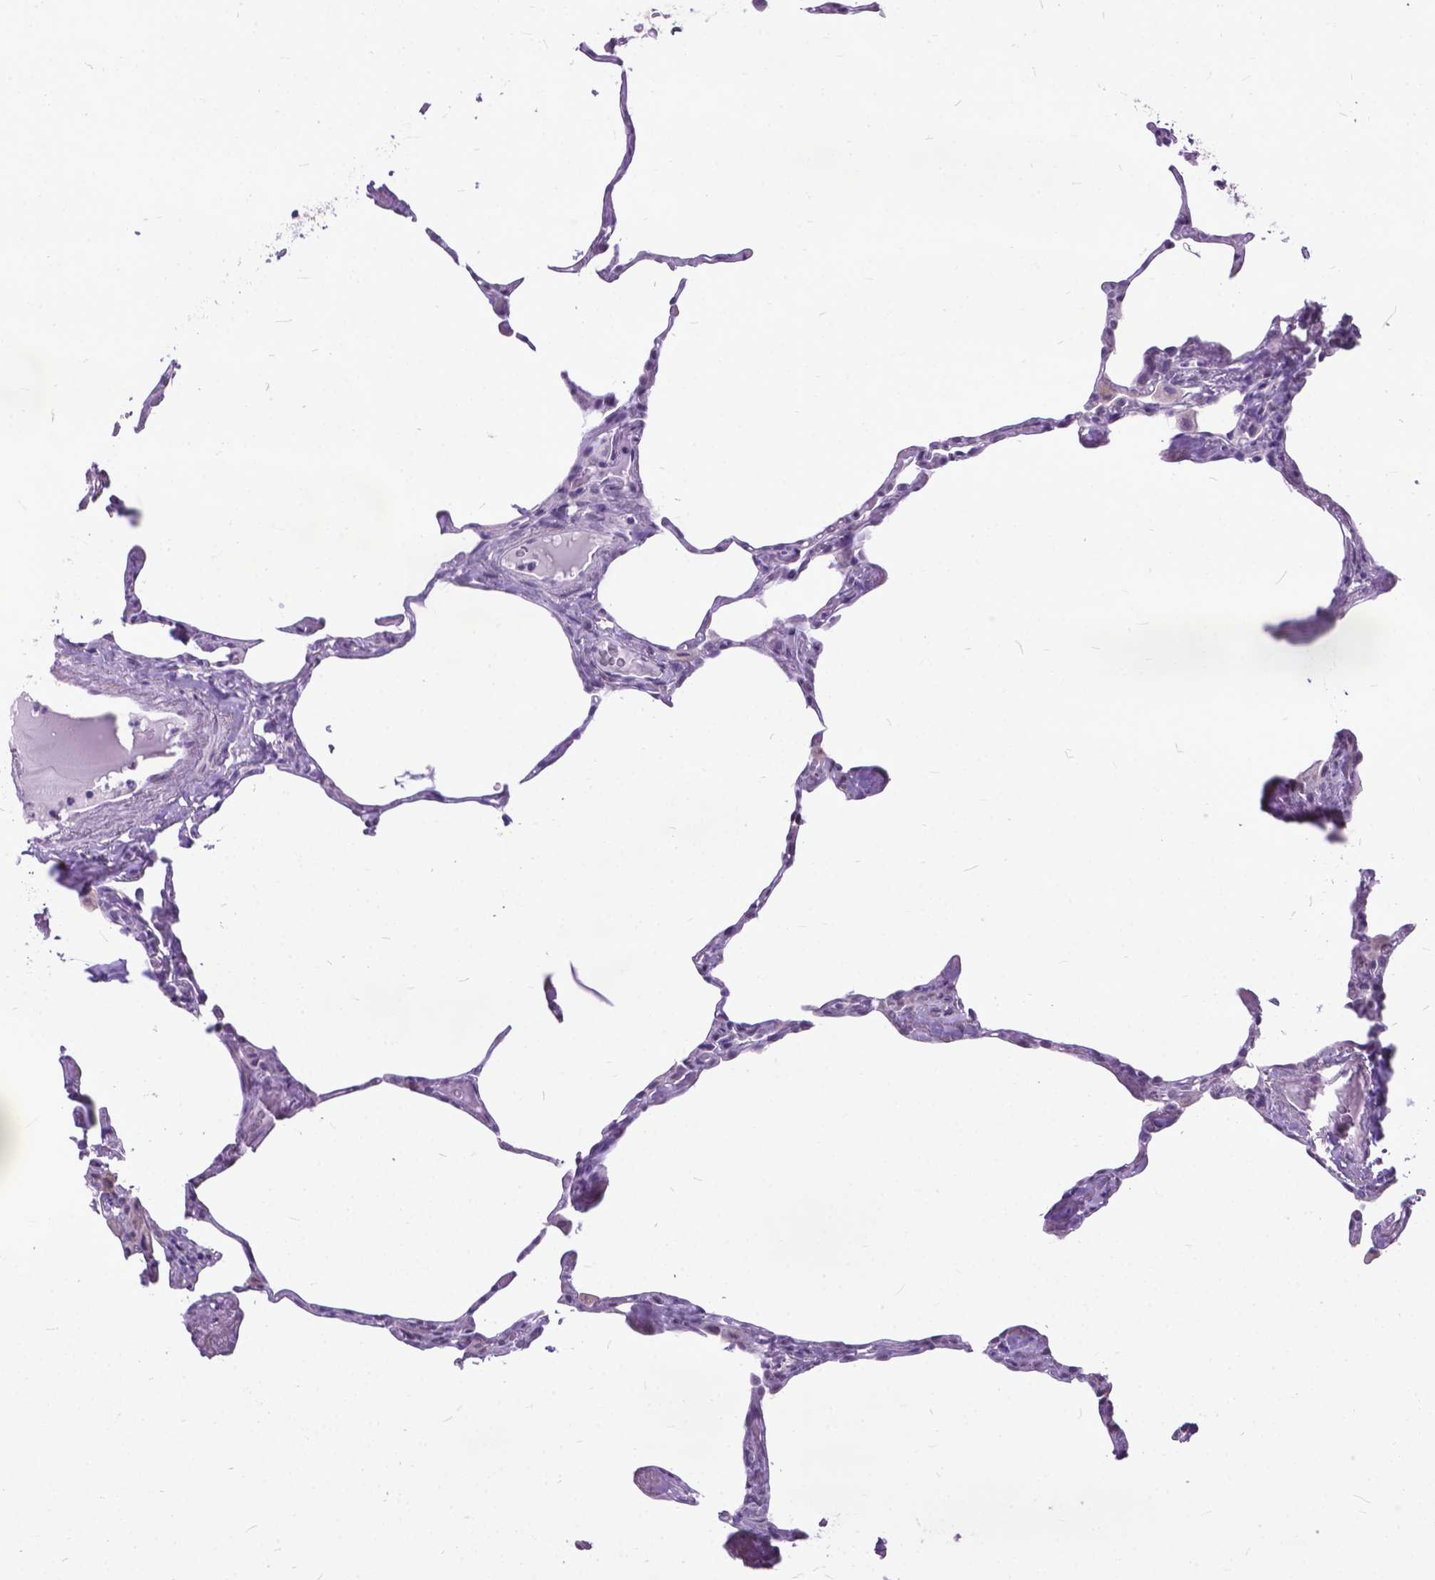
{"staining": {"intensity": "negative", "quantity": "none", "location": "none"}, "tissue": "lung", "cell_type": "Alveolar cells", "image_type": "normal", "snomed": [{"axis": "morphology", "description": "Normal tissue, NOS"}, {"axis": "topography", "description": "Lung"}], "caption": "Alveolar cells show no significant positivity in normal lung. (Stains: DAB immunohistochemistry with hematoxylin counter stain, Microscopy: brightfield microscopy at high magnification).", "gene": "MARCHF10", "patient": {"sex": "male", "age": 65}}